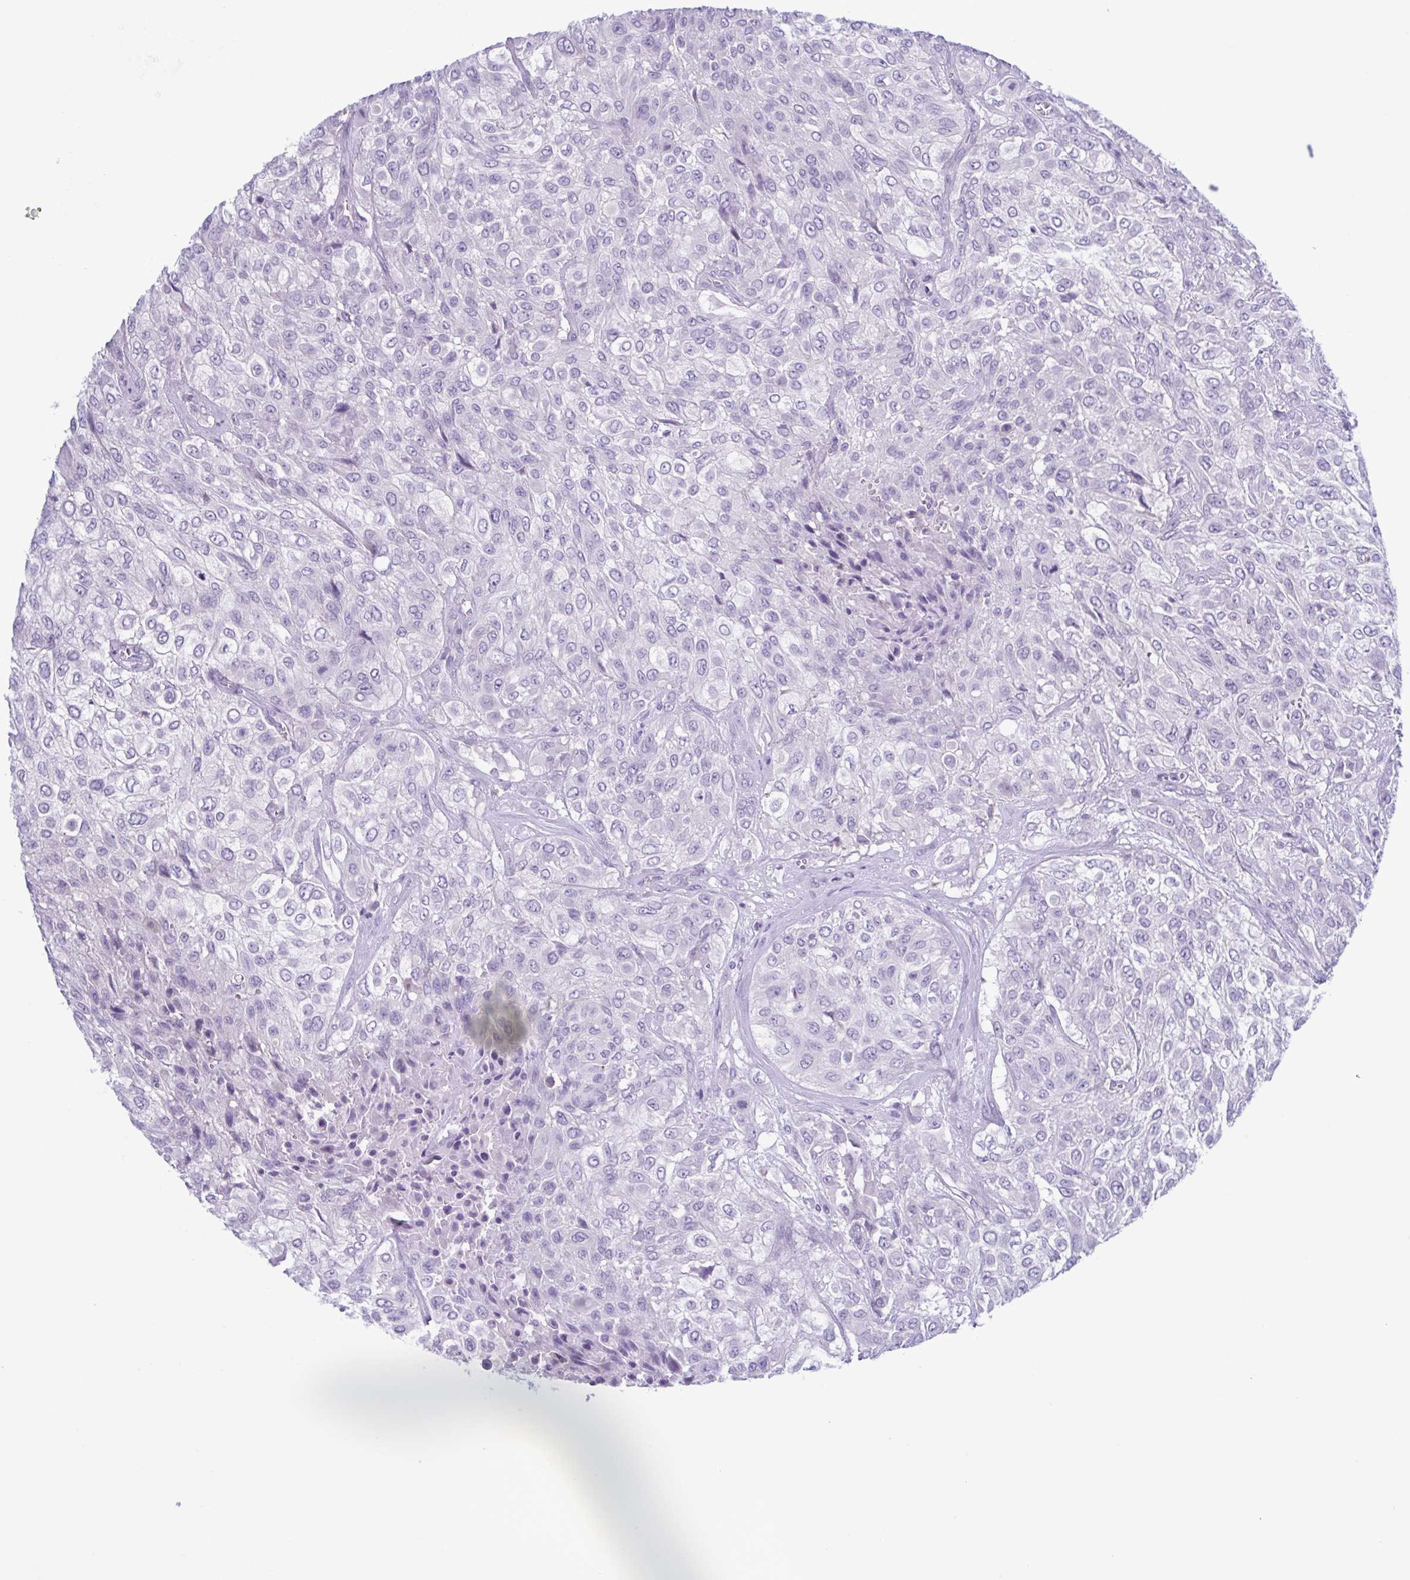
{"staining": {"intensity": "negative", "quantity": "none", "location": "none"}, "tissue": "urothelial cancer", "cell_type": "Tumor cells", "image_type": "cancer", "snomed": [{"axis": "morphology", "description": "Urothelial carcinoma, High grade"}, {"axis": "topography", "description": "Urinary bladder"}], "caption": "High magnification brightfield microscopy of urothelial cancer stained with DAB (3,3'-diaminobenzidine) (brown) and counterstained with hematoxylin (blue): tumor cells show no significant expression.", "gene": "INAFM1", "patient": {"sex": "male", "age": 57}}